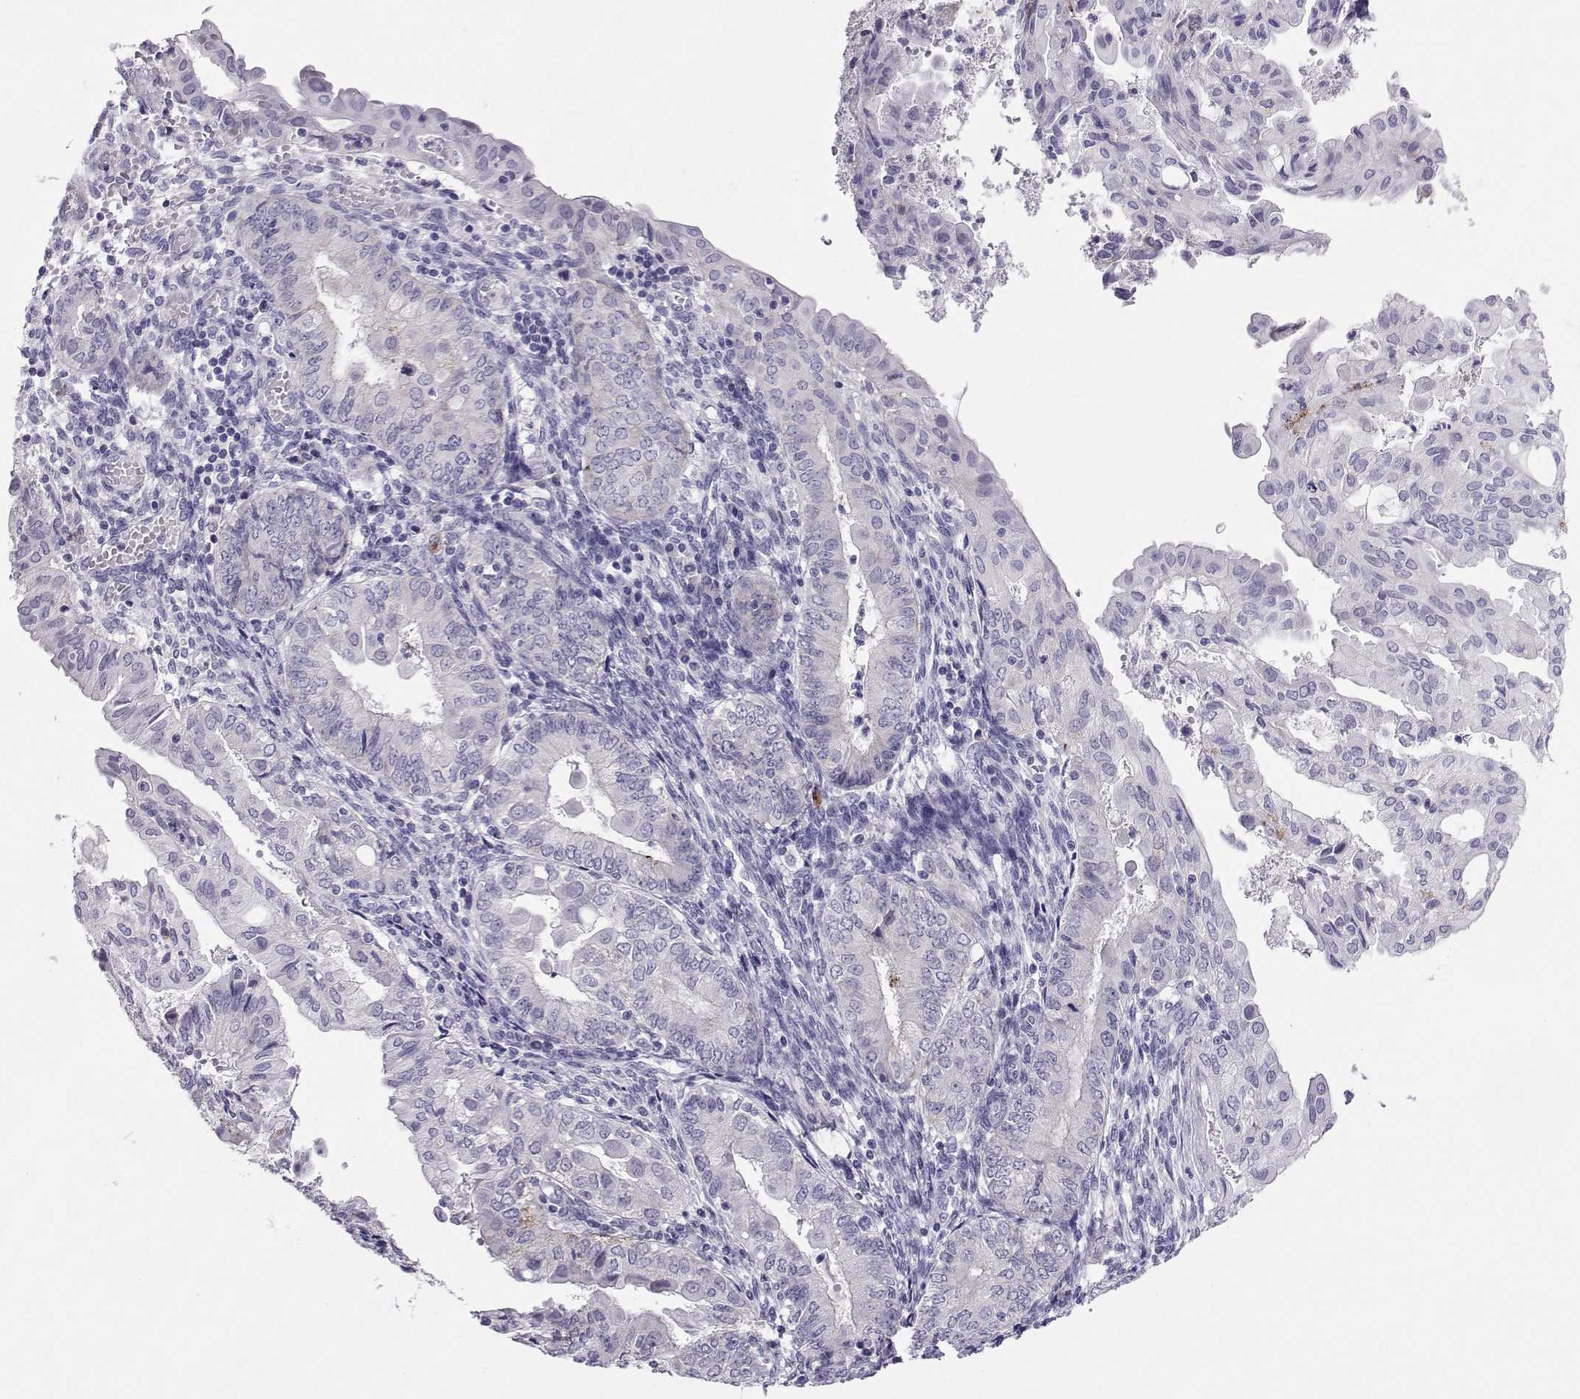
{"staining": {"intensity": "negative", "quantity": "none", "location": "none"}, "tissue": "endometrial cancer", "cell_type": "Tumor cells", "image_type": "cancer", "snomed": [{"axis": "morphology", "description": "Adenocarcinoma, NOS"}, {"axis": "topography", "description": "Endometrium"}], "caption": "Image shows no protein positivity in tumor cells of endometrial cancer tissue.", "gene": "TRPM7", "patient": {"sex": "female", "age": 68}}